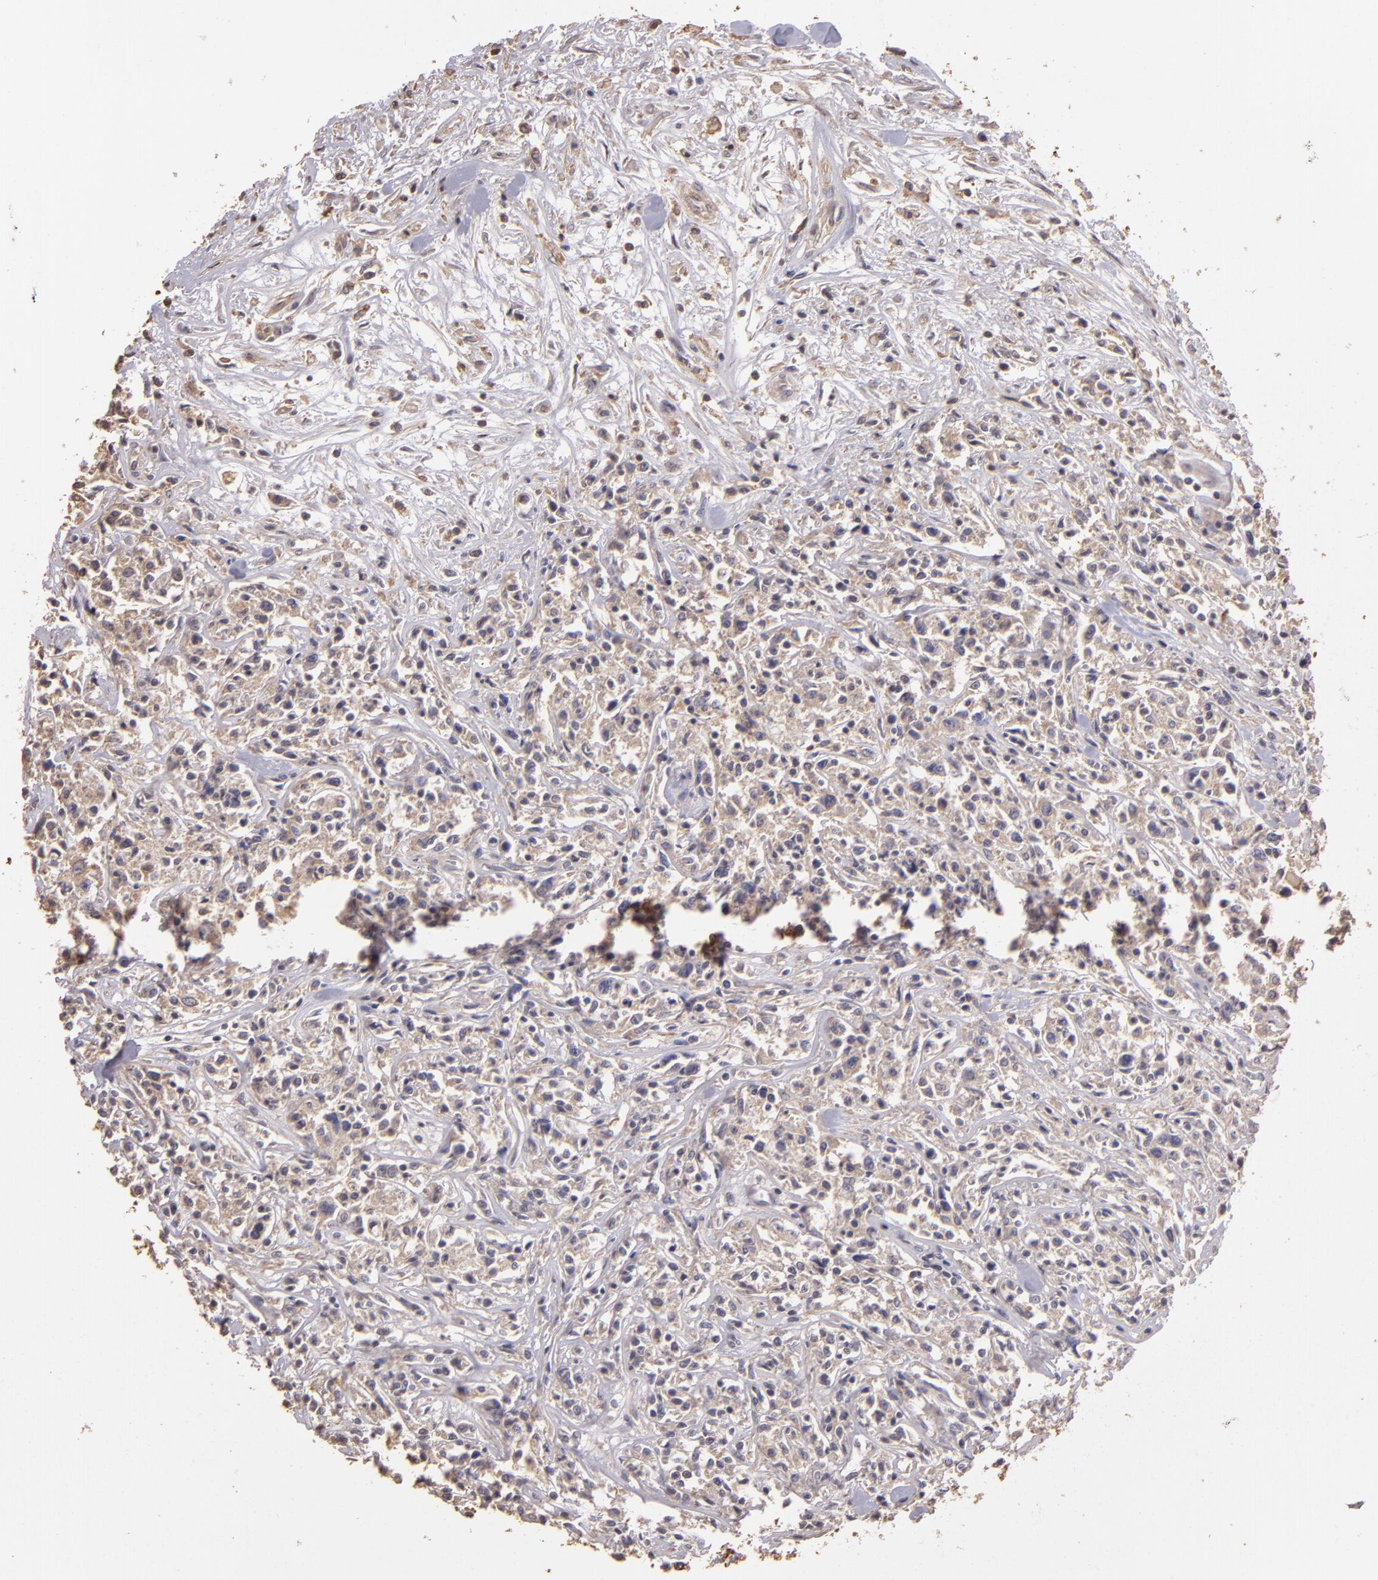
{"staining": {"intensity": "negative", "quantity": "none", "location": "none"}, "tissue": "lymphoma", "cell_type": "Tumor cells", "image_type": "cancer", "snomed": [{"axis": "morphology", "description": "Malignant lymphoma, non-Hodgkin's type, Low grade"}, {"axis": "topography", "description": "Small intestine"}], "caption": "An image of low-grade malignant lymphoma, non-Hodgkin's type stained for a protein displays no brown staining in tumor cells. (DAB IHC, high magnification).", "gene": "ARPC2", "patient": {"sex": "female", "age": 59}}